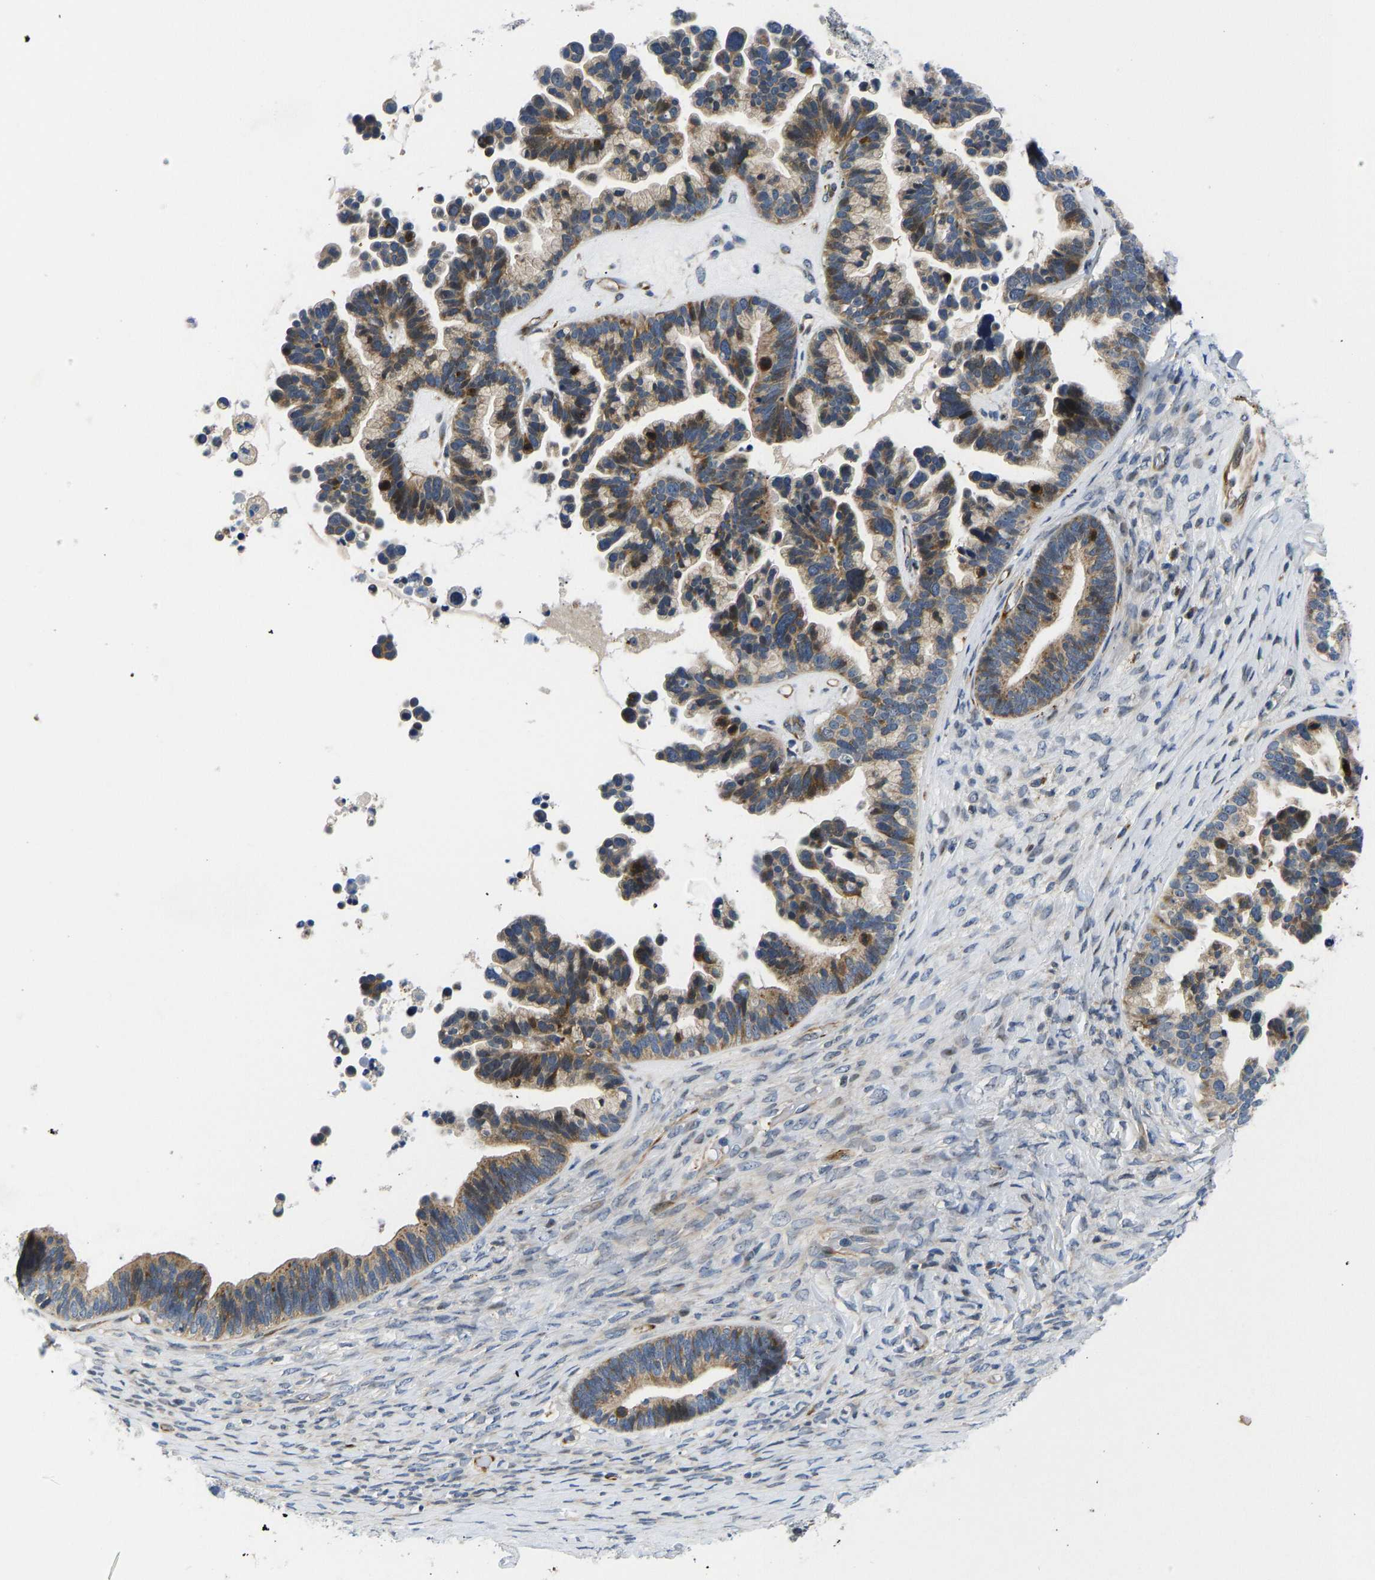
{"staining": {"intensity": "moderate", "quantity": ">75%", "location": "cytoplasmic/membranous,nuclear"}, "tissue": "ovarian cancer", "cell_type": "Tumor cells", "image_type": "cancer", "snomed": [{"axis": "morphology", "description": "Cystadenocarcinoma, serous, NOS"}, {"axis": "topography", "description": "Ovary"}], "caption": "The micrograph reveals a brown stain indicating the presence of a protein in the cytoplasmic/membranous and nuclear of tumor cells in ovarian cancer.", "gene": "RESF1", "patient": {"sex": "female", "age": 56}}